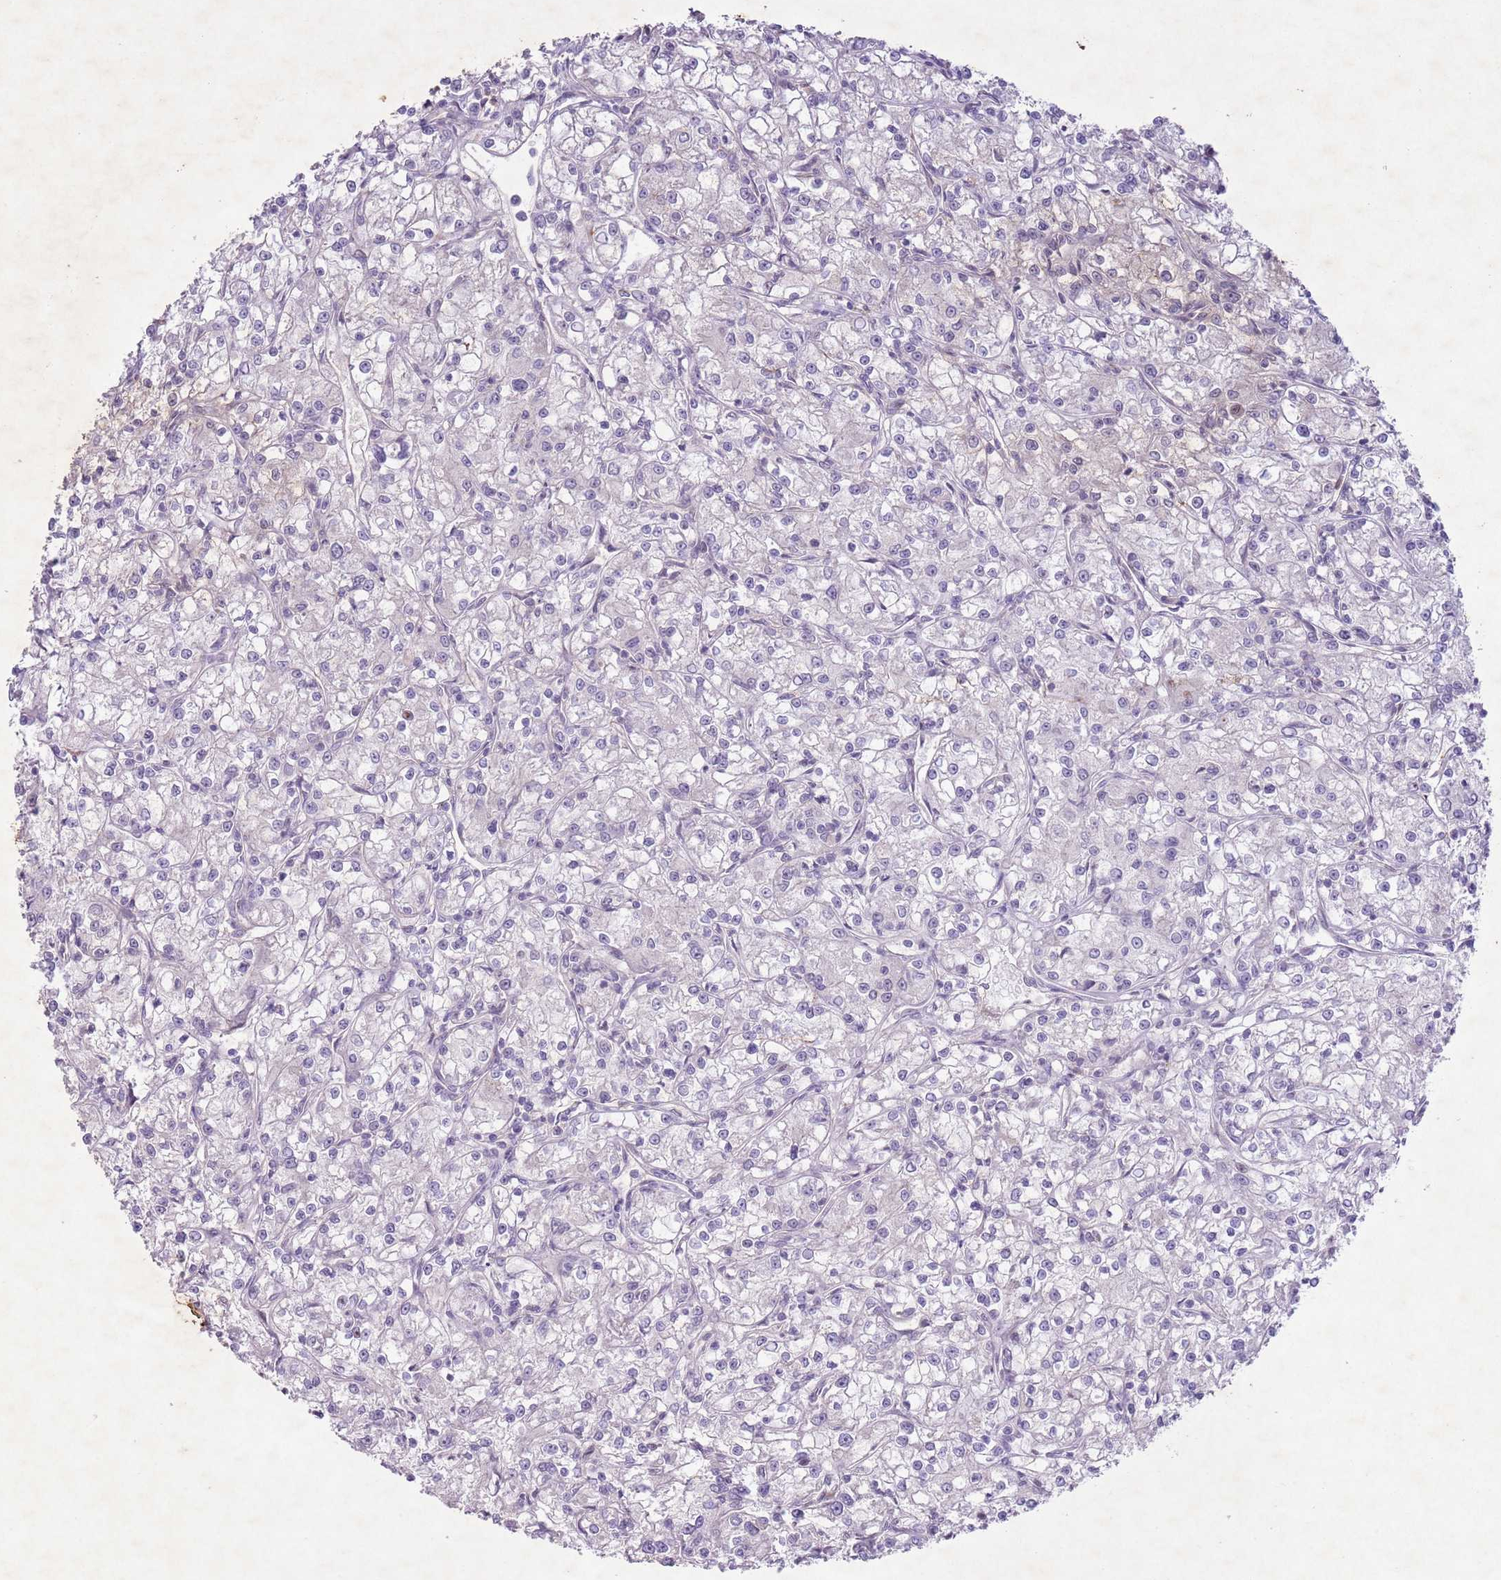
{"staining": {"intensity": "negative", "quantity": "none", "location": "none"}, "tissue": "renal cancer", "cell_type": "Tumor cells", "image_type": "cancer", "snomed": [{"axis": "morphology", "description": "Adenocarcinoma, NOS"}, {"axis": "topography", "description": "Kidney"}], "caption": "Tumor cells are negative for protein expression in human renal adenocarcinoma.", "gene": "CCNI", "patient": {"sex": "female", "age": 59}}